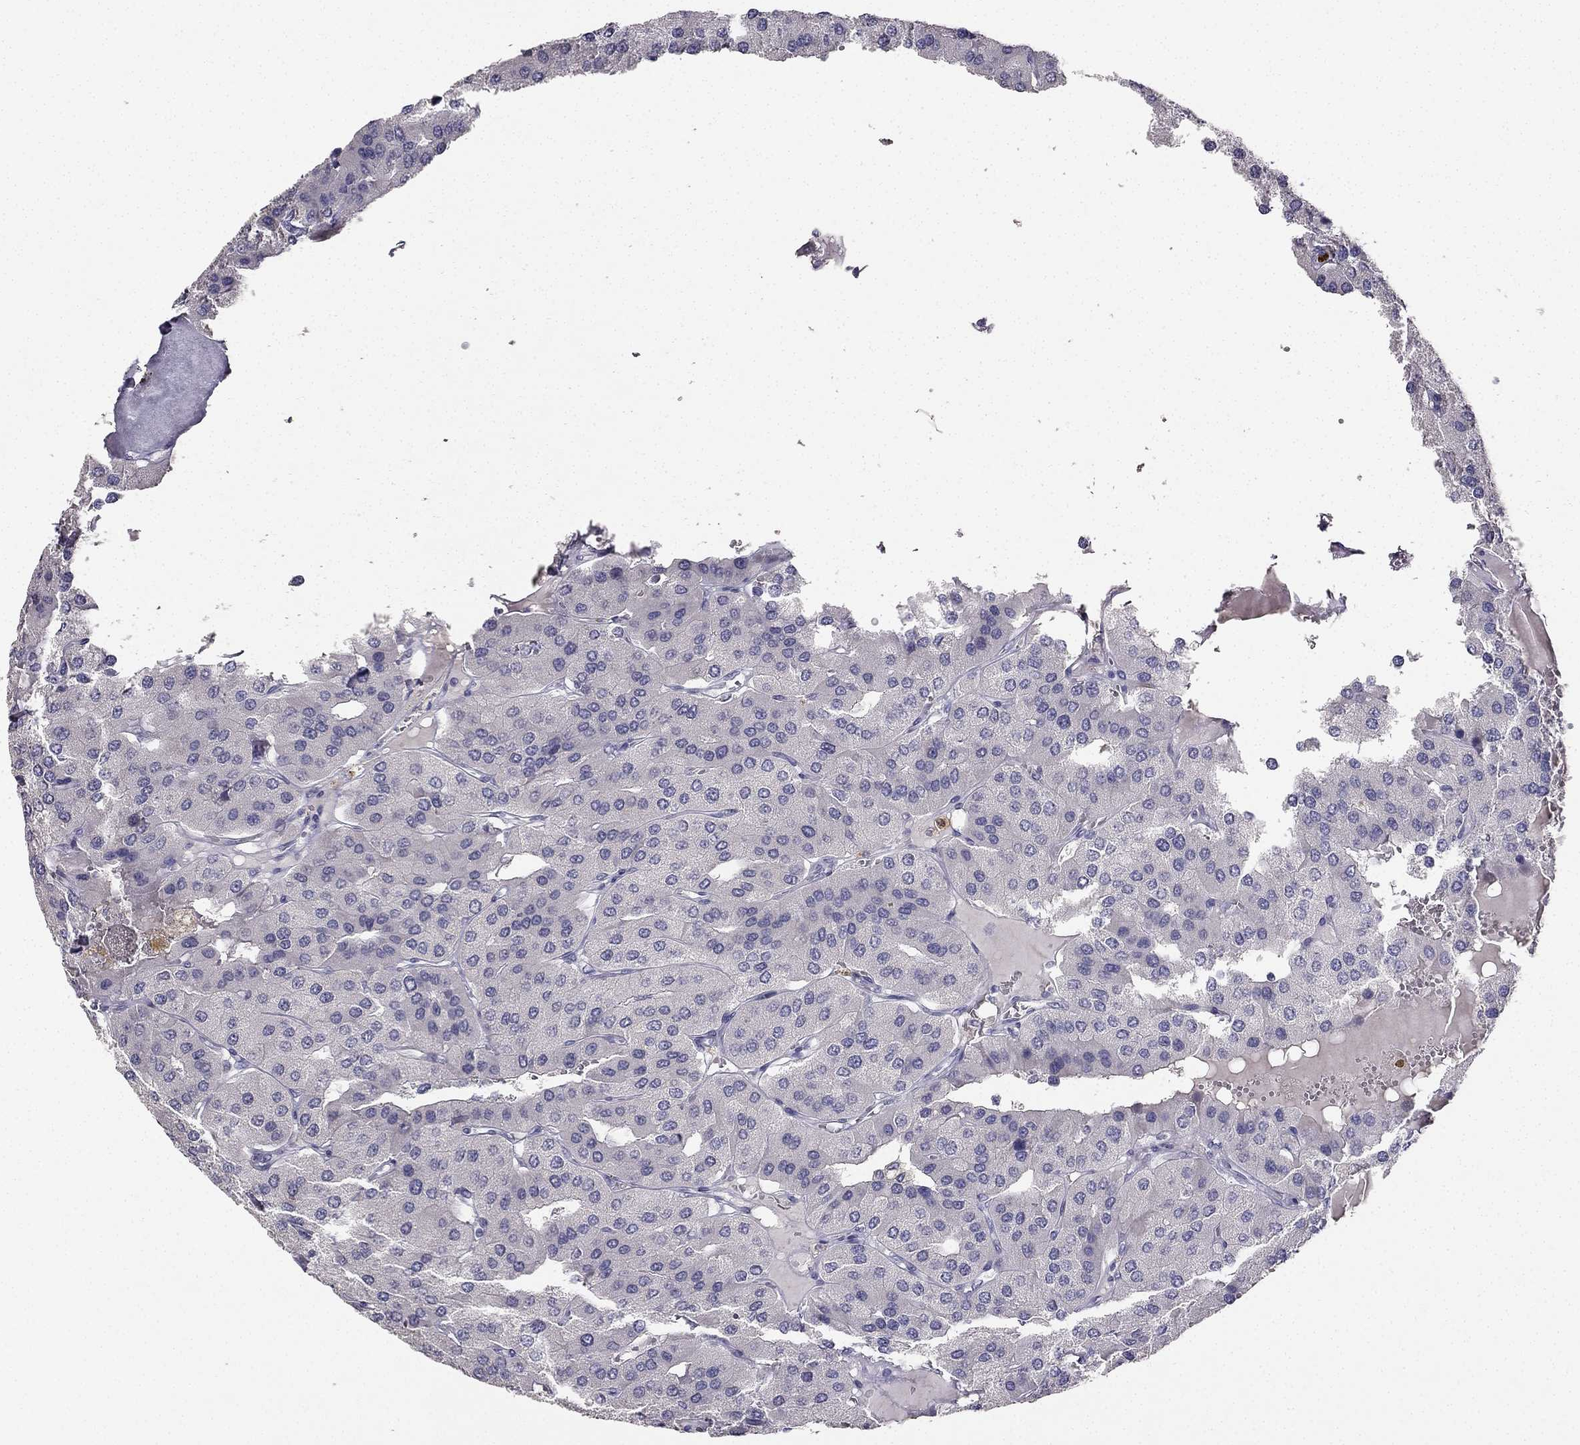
{"staining": {"intensity": "negative", "quantity": "none", "location": "none"}, "tissue": "parathyroid gland", "cell_type": "Glandular cells", "image_type": "normal", "snomed": [{"axis": "morphology", "description": "Normal tissue, NOS"}, {"axis": "morphology", "description": "Adenoma, NOS"}, {"axis": "topography", "description": "Parathyroid gland"}], "caption": "Glandular cells show no significant positivity in normal parathyroid gland. The staining is performed using DAB (3,3'-diaminobenzidine) brown chromogen with nuclei counter-stained in using hematoxylin.", "gene": "CALB2", "patient": {"sex": "female", "age": 86}}